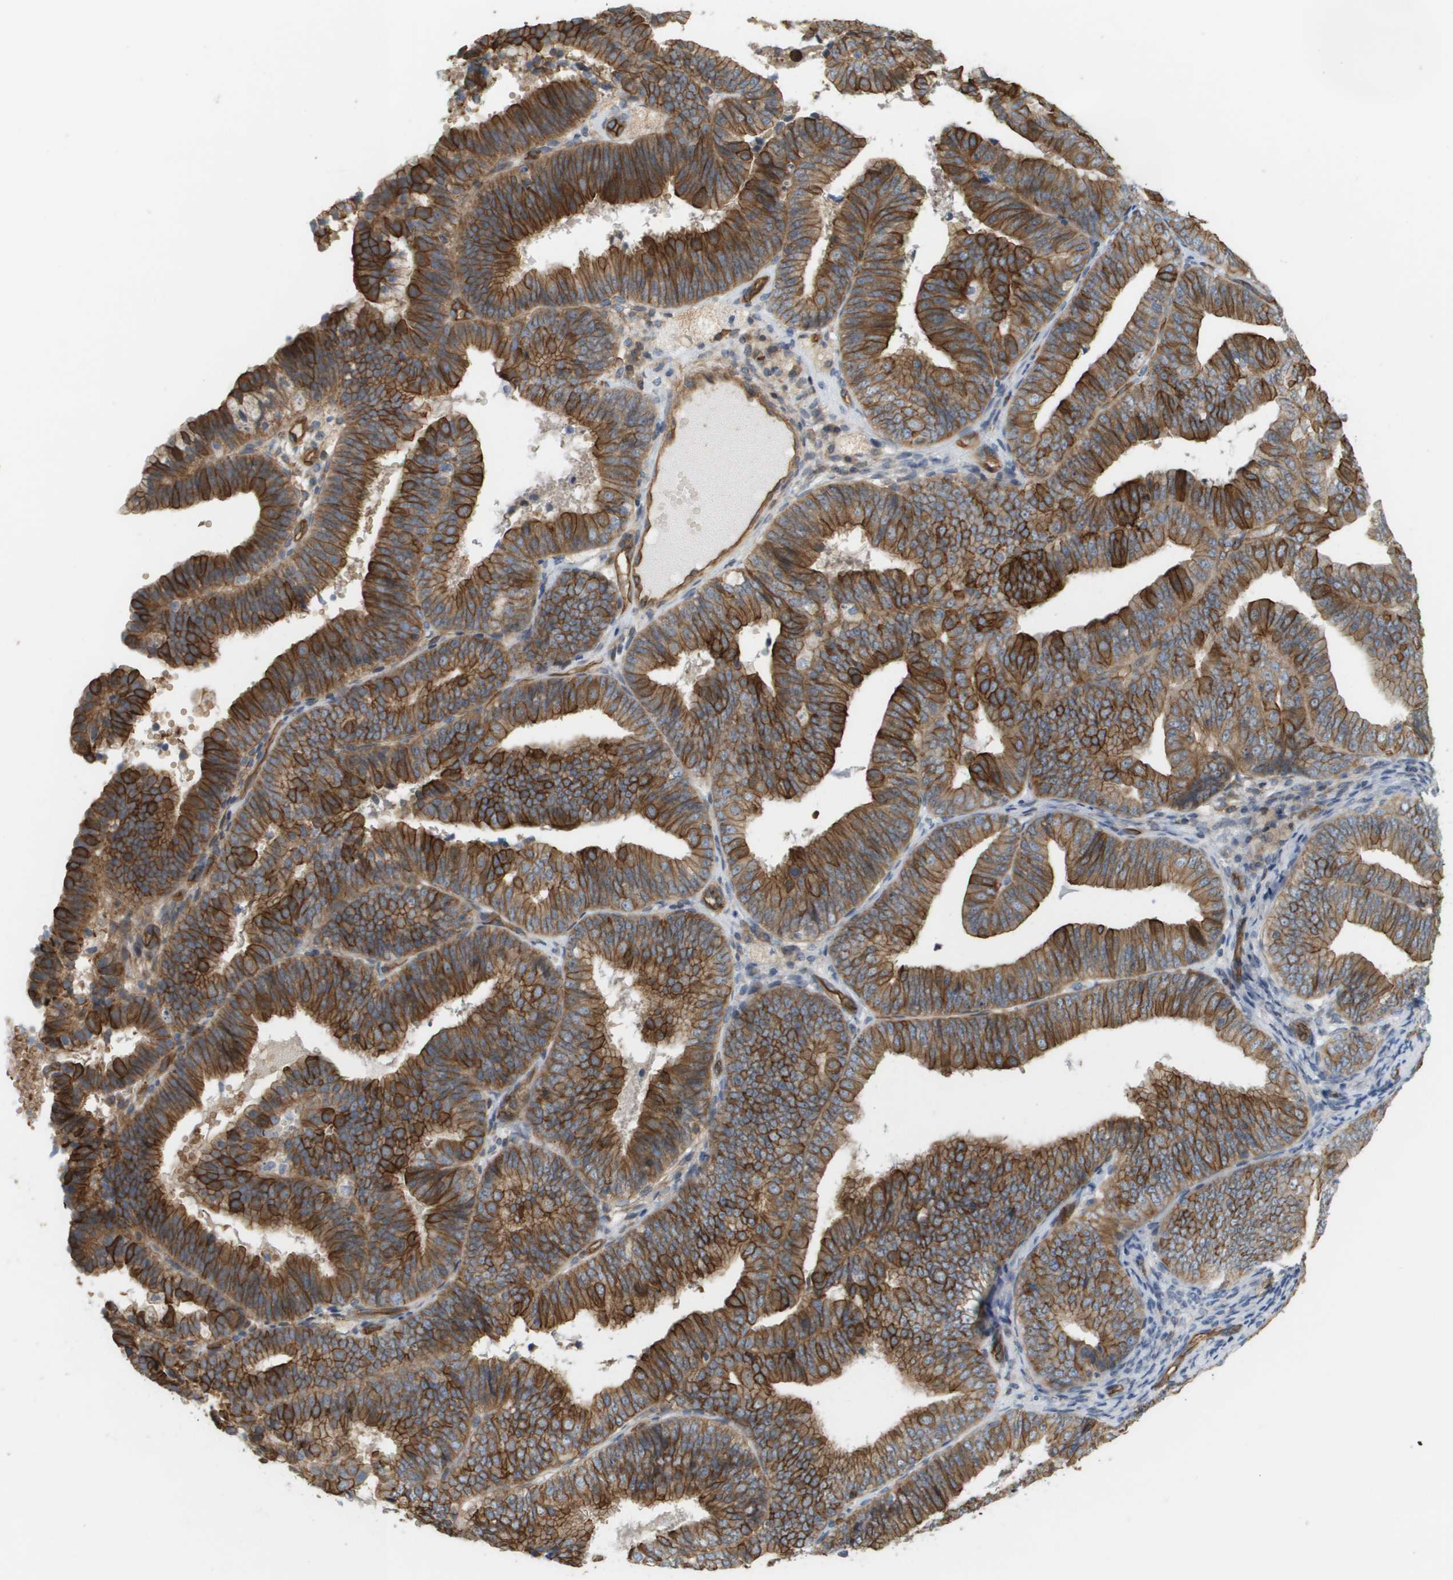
{"staining": {"intensity": "strong", "quantity": ">75%", "location": "cytoplasmic/membranous"}, "tissue": "endometrial cancer", "cell_type": "Tumor cells", "image_type": "cancer", "snomed": [{"axis": "morphology", "description": "Adenocarcinoma, NOS"}, {"axis": "topography", "description": "Endometrium"}], "caption": "High-power microscopy captured an immunohistochemistry image of adenocarcinoma (endometrial), revealing strong cytoplasmic/membranous staining in approximately >75% of tumor cells.", "gene": "SGMS2", "patient": {"sex": "female", "age": 63}}